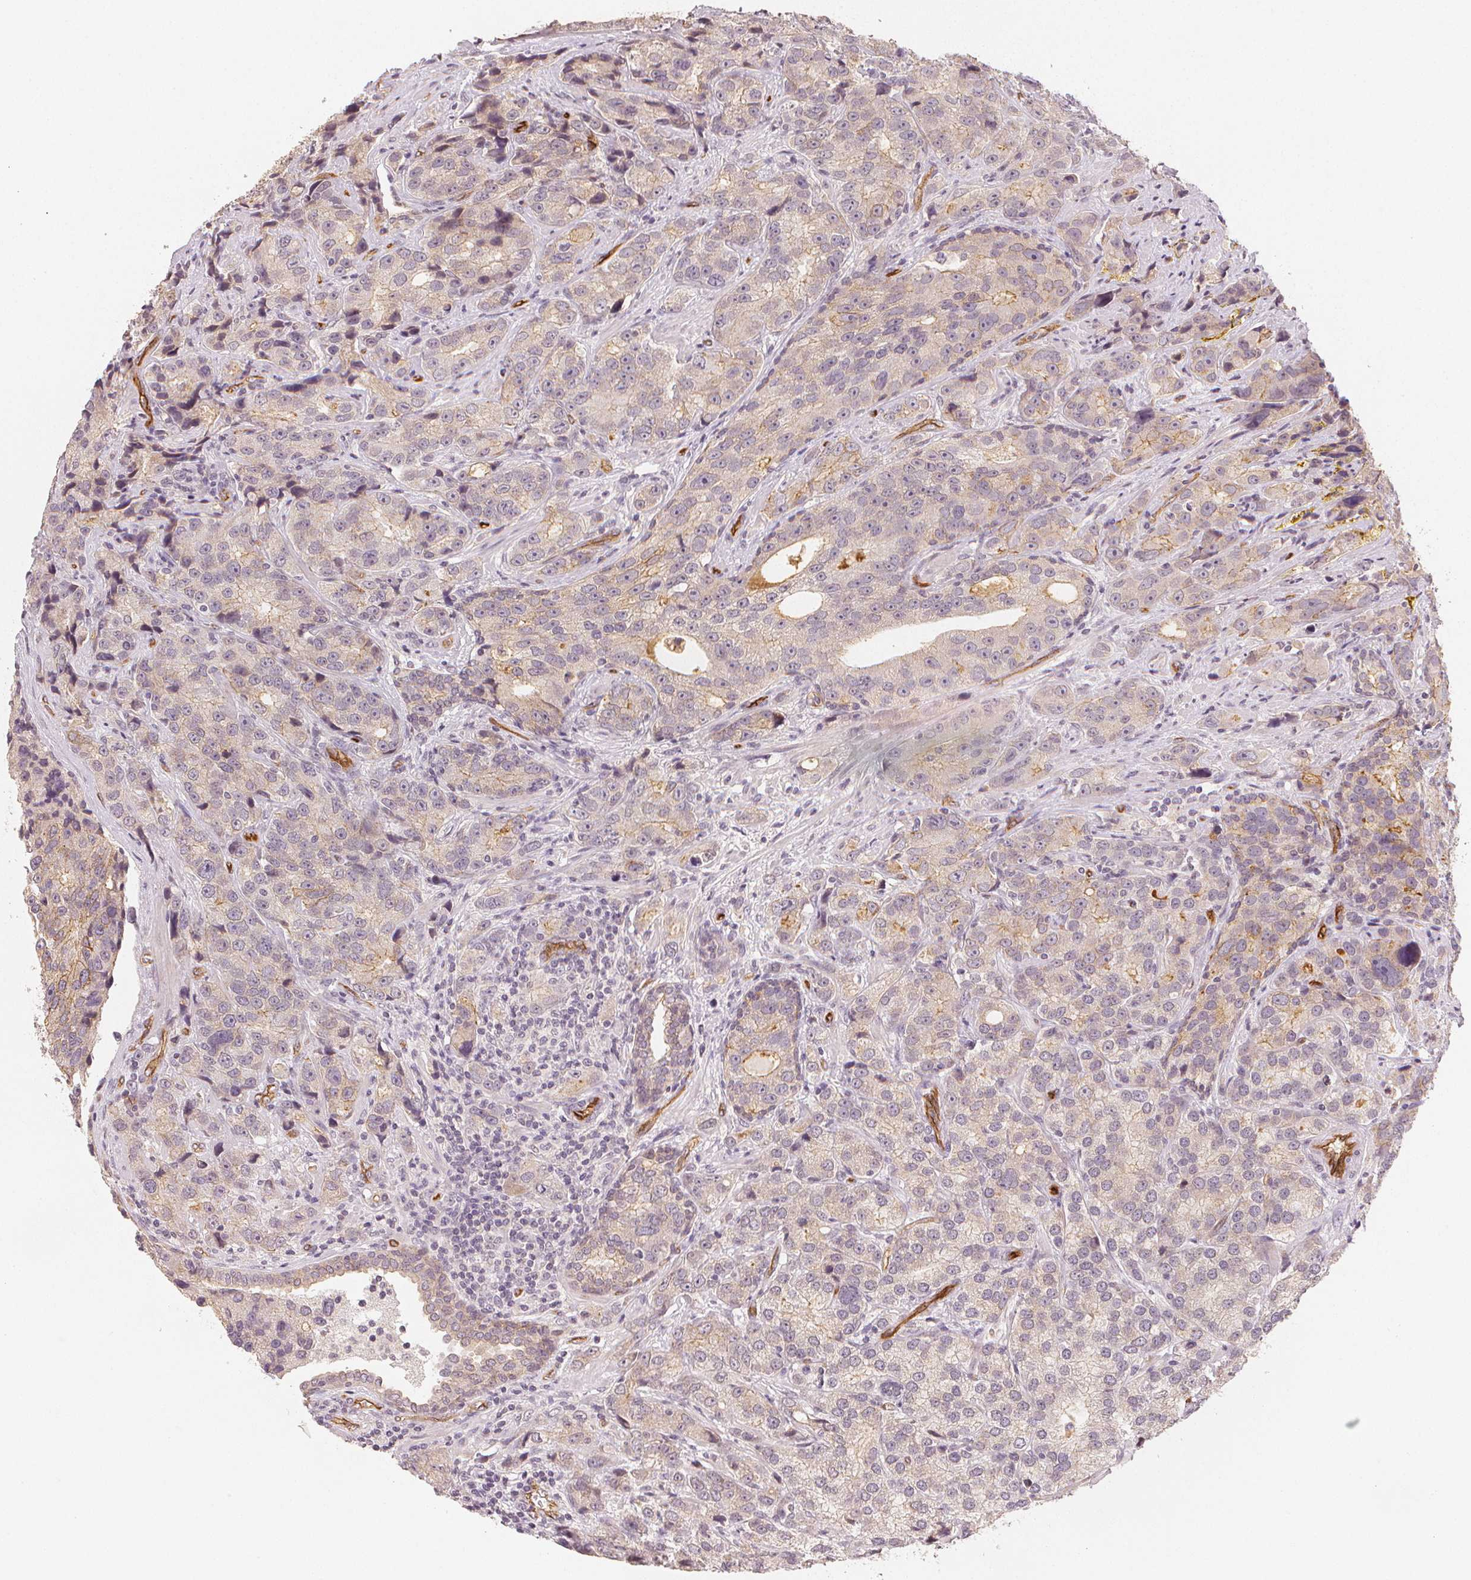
{"staining": {"intensity": "weak", "quantity": "25%-75%", "location": "cytoplasmic/membranous"}, "tissue": "prostate cancer", "cell_type": "Tumor cells", "image_type": "cancer", "snomed": [{"axis": "morphology", "description": "Adenocarcinoma, NOS"}, {"axis": "topography", "description": "Prostate"}], "caption": "IHC of human prostate adenocarcinoma displays low levels of weak cytoplasmic/membranous positivity in about 25%-75% of tumor cells.", "gene": "CIB1", "patient": {"sex": "male", "age": 63}}